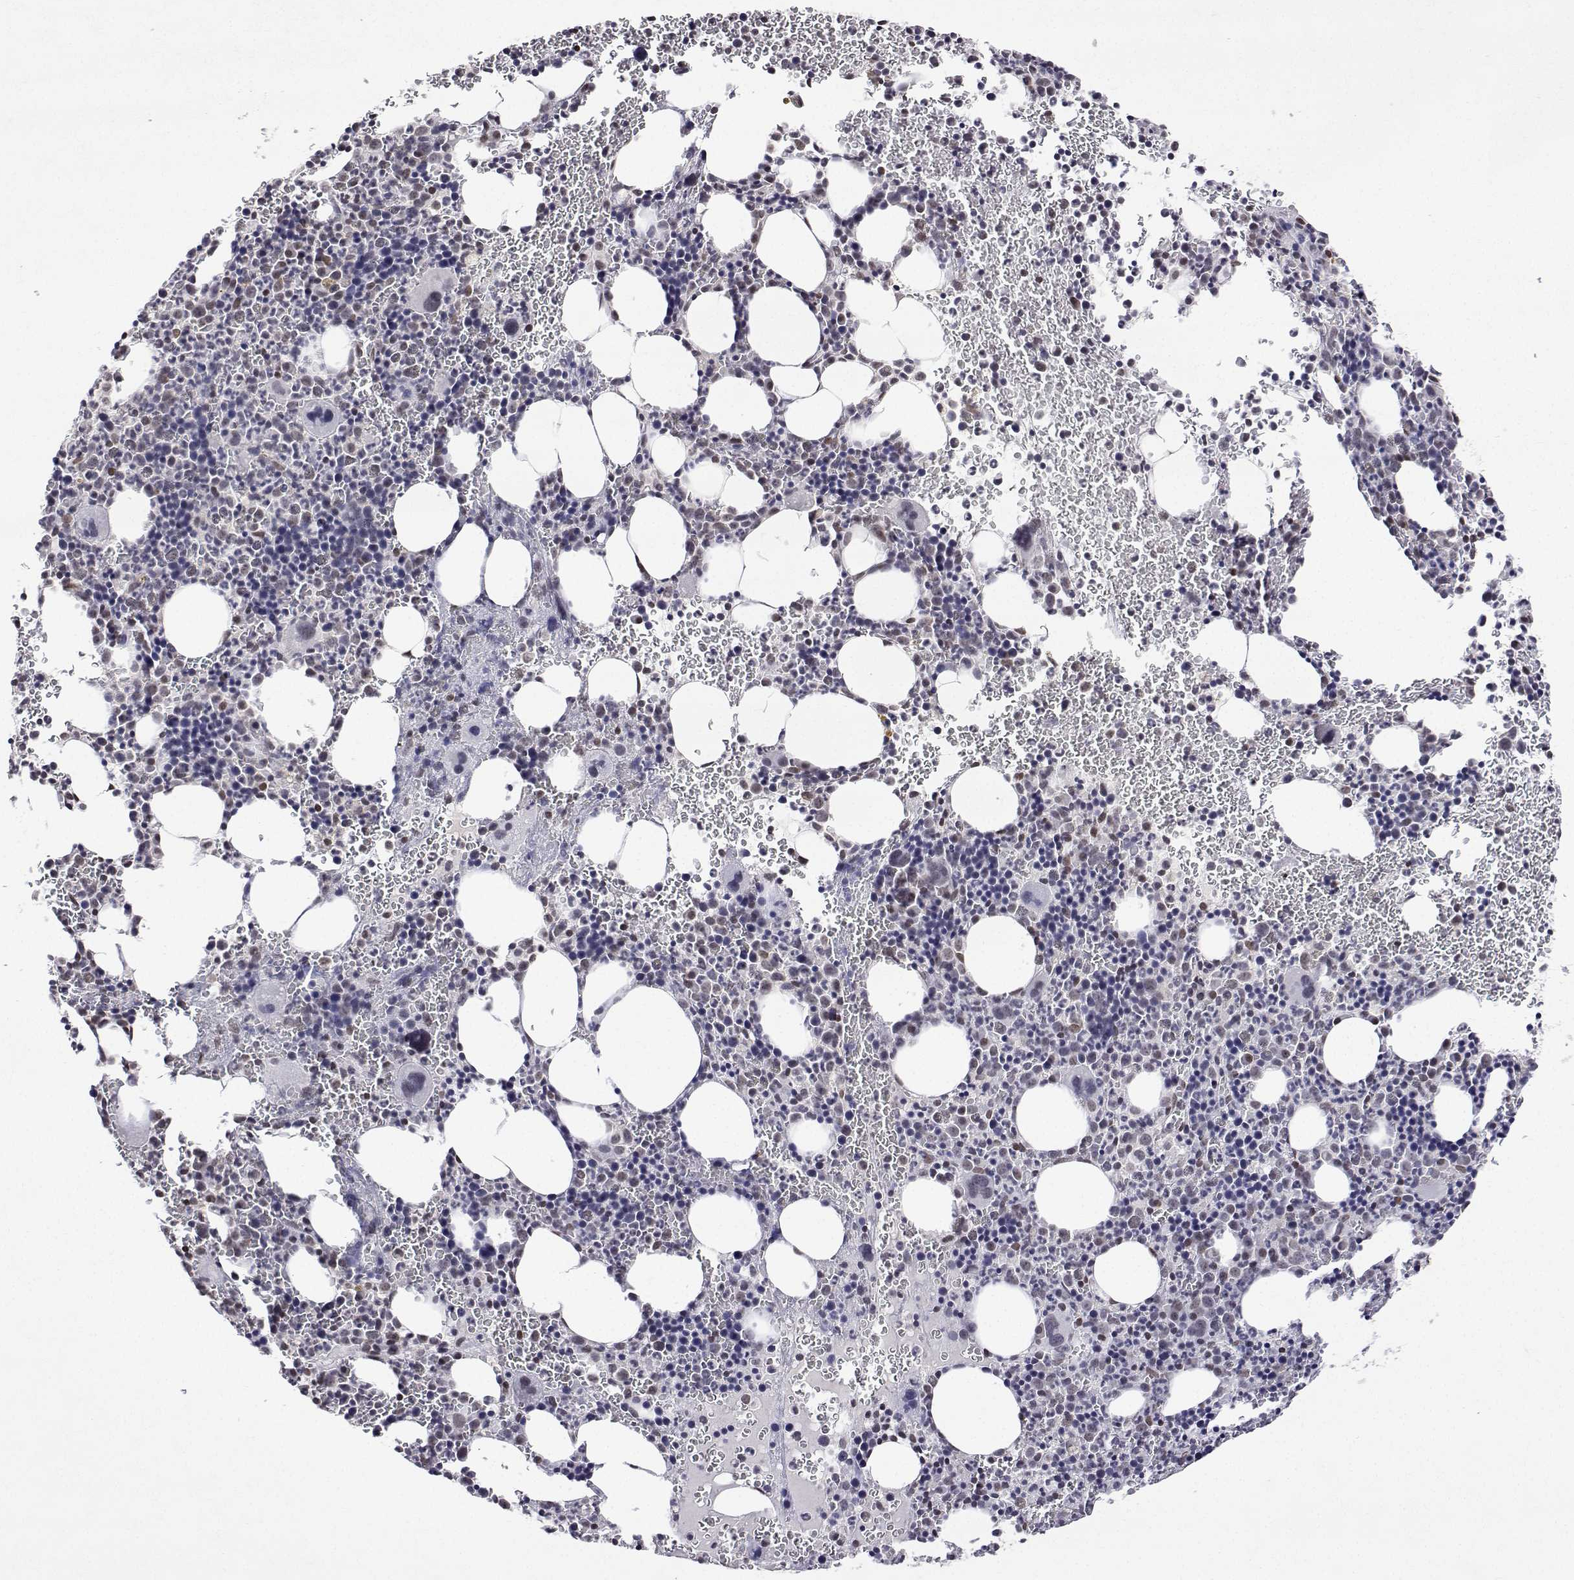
{"staining": {"intensity": "negative", "quantity": "none", "location": "none"}, "tissue": "bone marrow", "cell_type": "Hematopoietic cells", "image_type": "normal", "snomed": [{"axis": "morphology", "description": "Normal tissue, NOS"}, {"axis": "topography", "description": "Bone marrow"}], "caption": "A high-resolution histopathology image shows IHC staining of benign bone marrow, which shows no significant positivity in hematopoietic cells.", "gene": "XPC", "patient": {"sex": "male", "age": 63}}